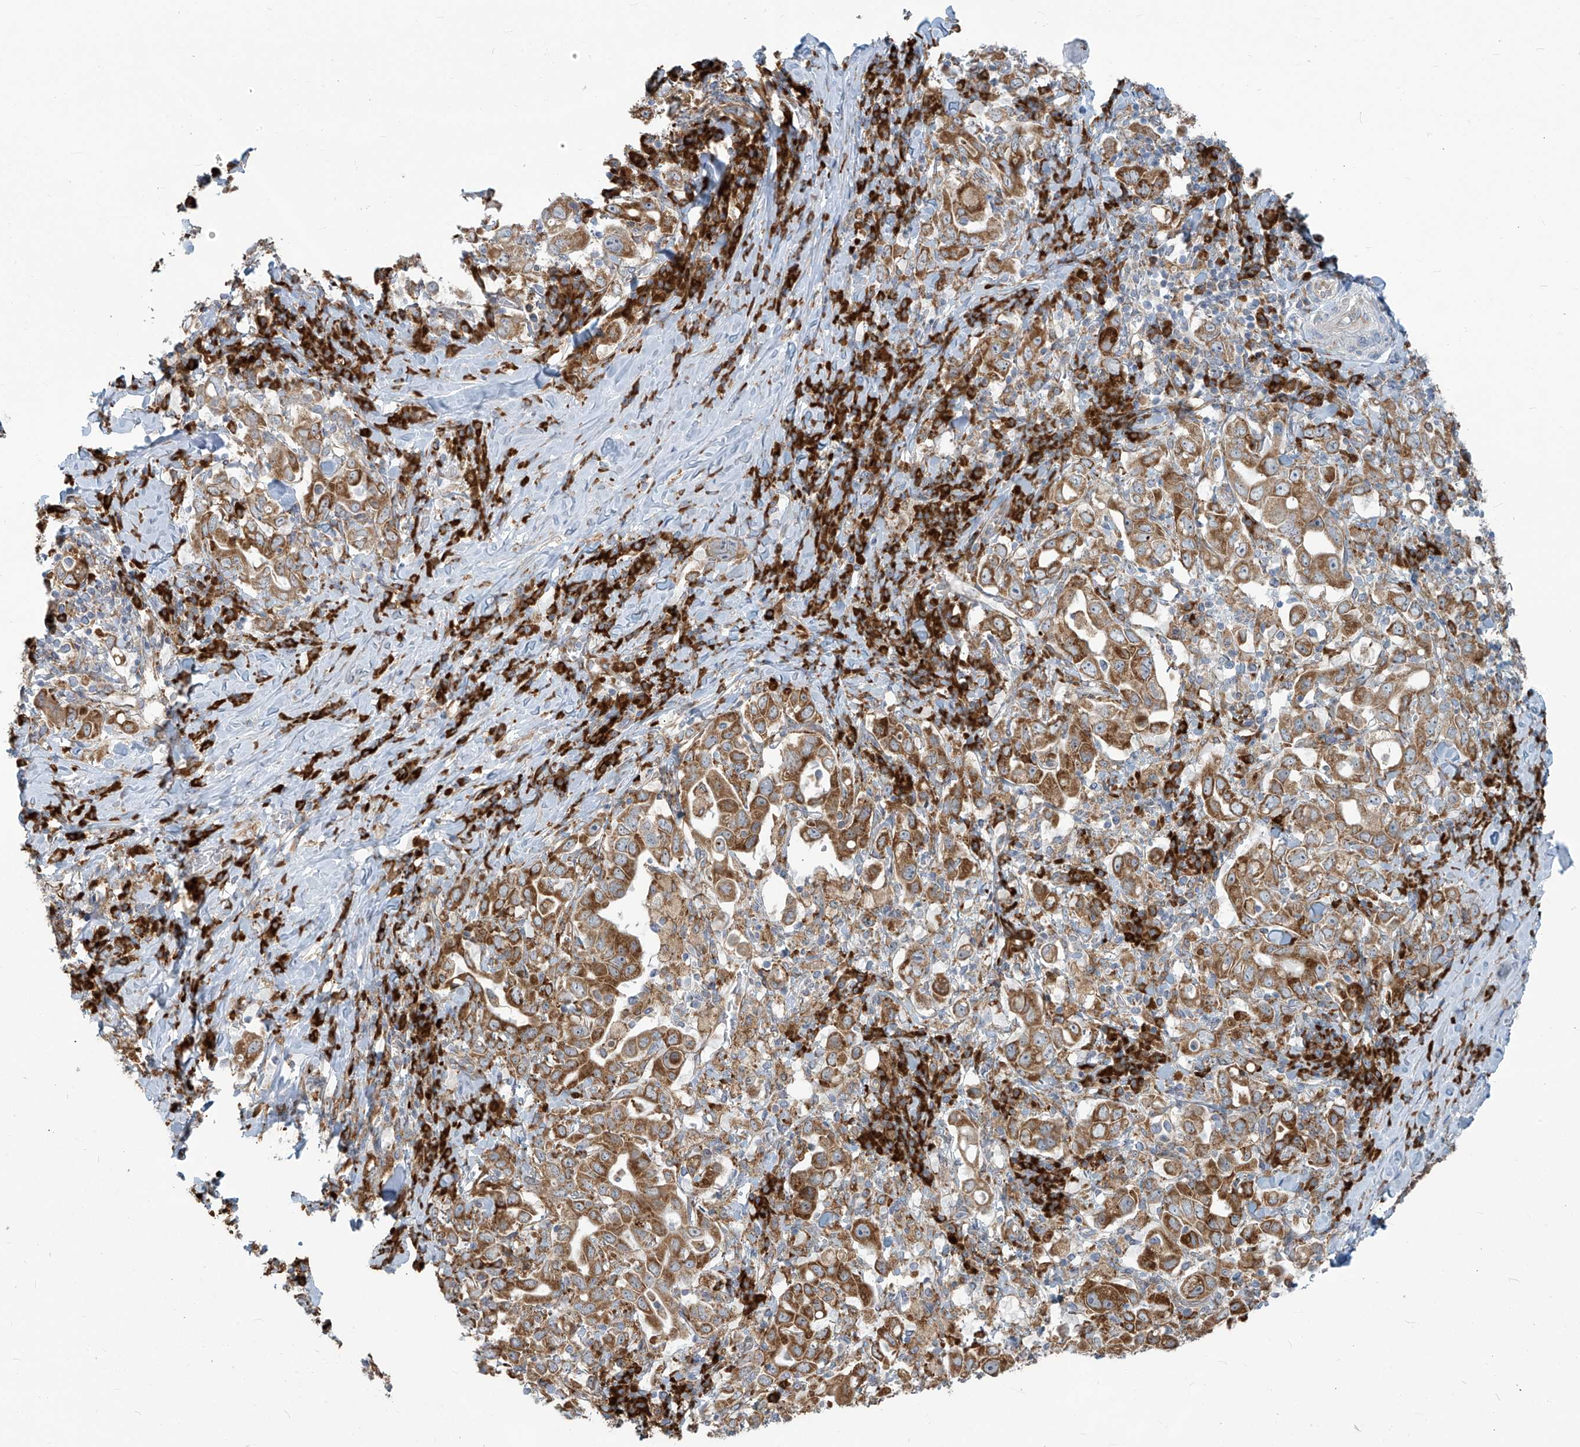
{"staining": {"intensity": "moderate", "quantity": ">75%", "location": "cytoplasmic/membranous"}, "tissue": "stomach cancer", "cell_type": "Tumor cells", "image_type": "cancer", "snomed": [{"axis": "morphology", "description": "Adenocarcinoma, NOS"}, {"axis": "topography", "description": "Stomach, upper"}], "caption": "Human stomach cancer (adenocarcinoma) stained with a protein marker shows moderate staining in tumor cells.", "gene": "KATNIP", "patient": {"sex": "male", "age": 62}}